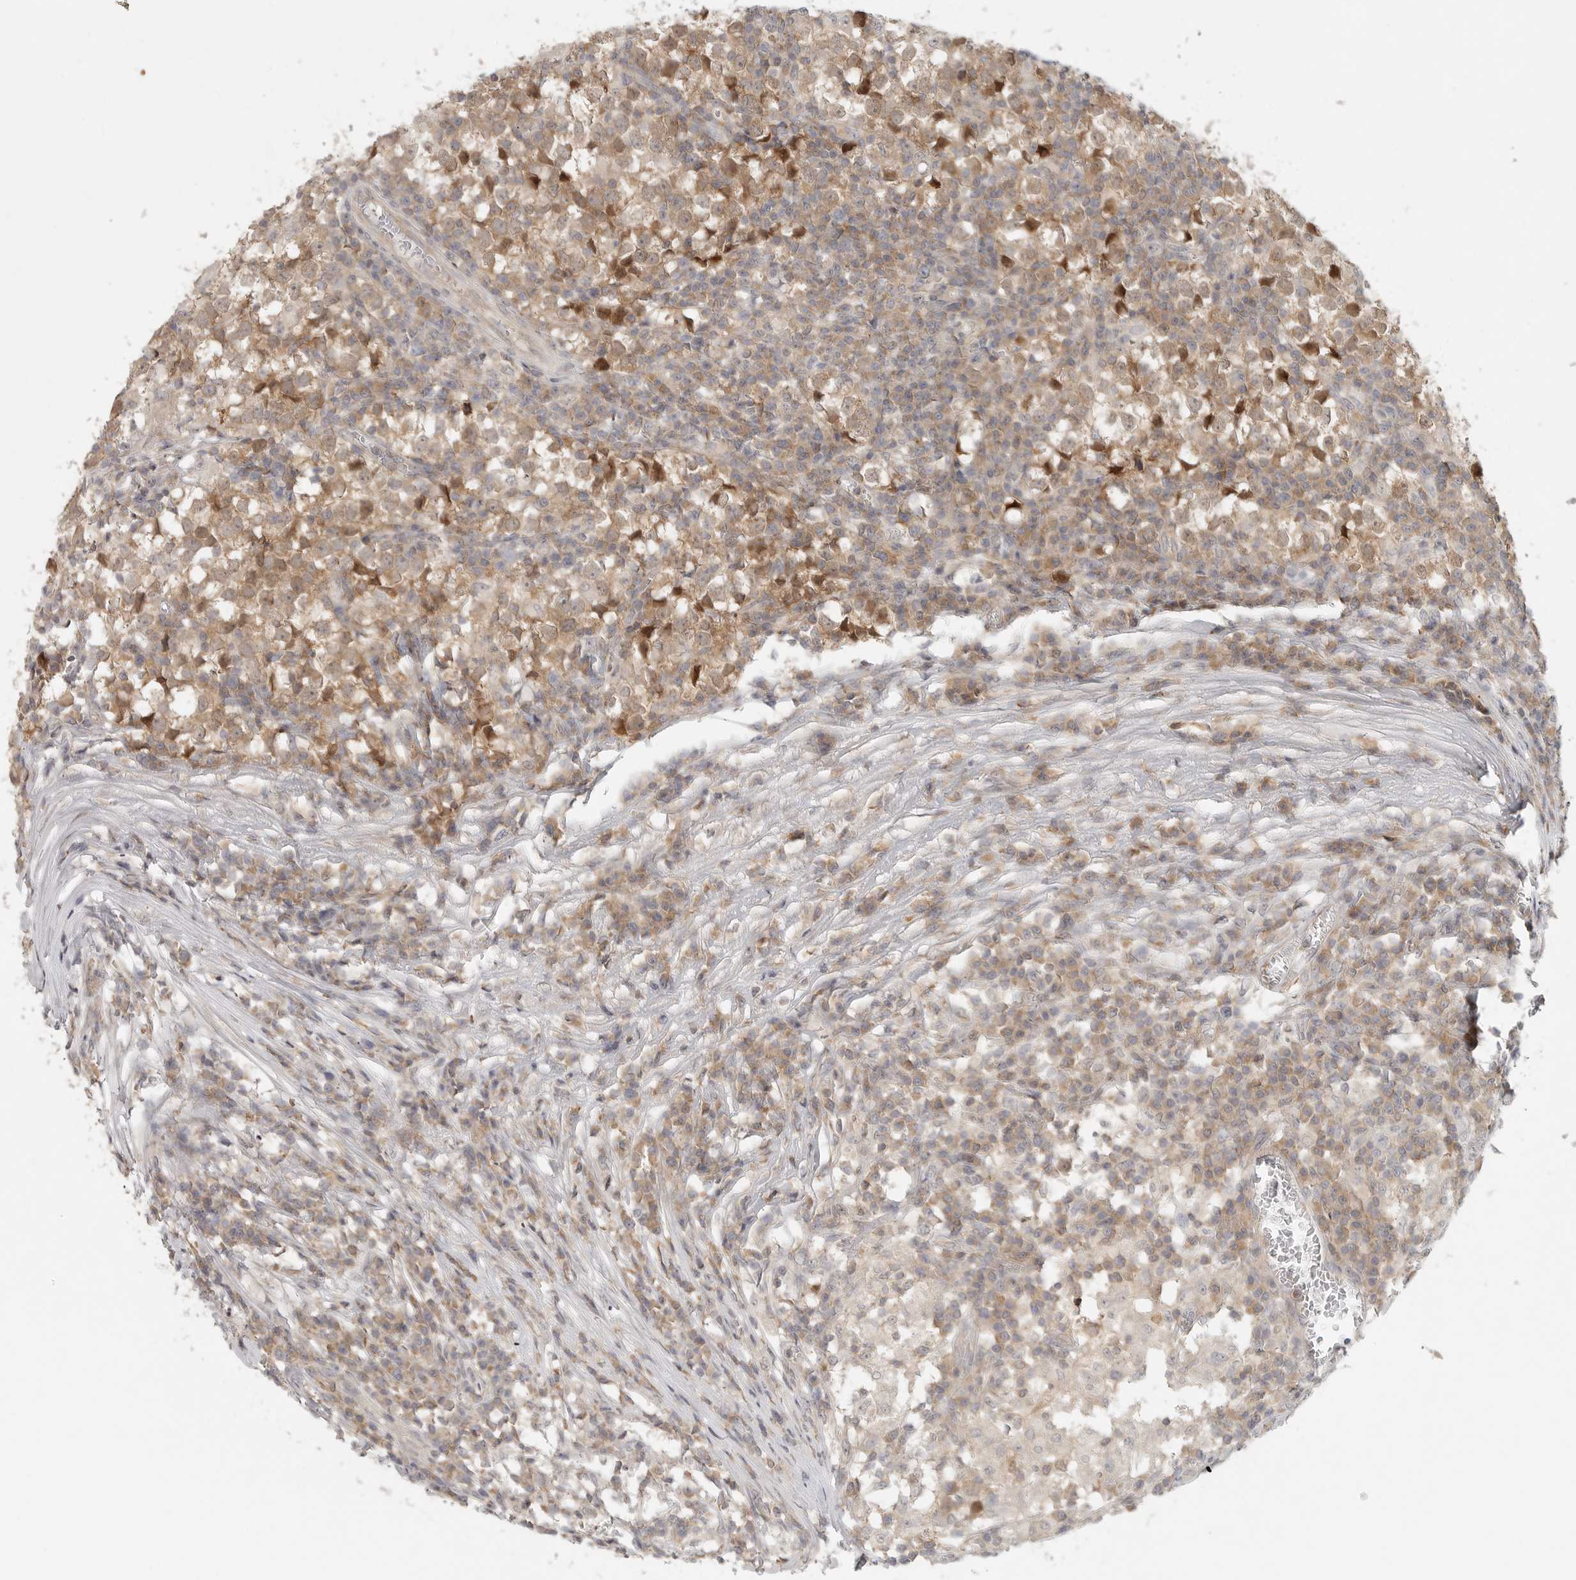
{"staining": {"intensity": "moderate", "quantity": ">75%", "location": "cytoplasmic/membranous"}, "tissue": "testis cancer", "cell_type": "Tumor cells", "image_type": "cancer", "snomed": [{"axis": "morphology", "description": "Seminoma, NOS"}, {"axis": "topography", "description": "Testis"}], "caption": "Immunohistochemical staining of testis cancer (seminoma) exhibits medium levels of moderate cytoplasmic/membranous protein staining in about >75% of tumor cells. The staining was performed using DAB to visualize the protein expression in brown, while the nuclei were stained in blue with hematoxylin (Magnification: 20x).", "gene": "HDAC6", "patient": {"sex": "male", "age": 65}}